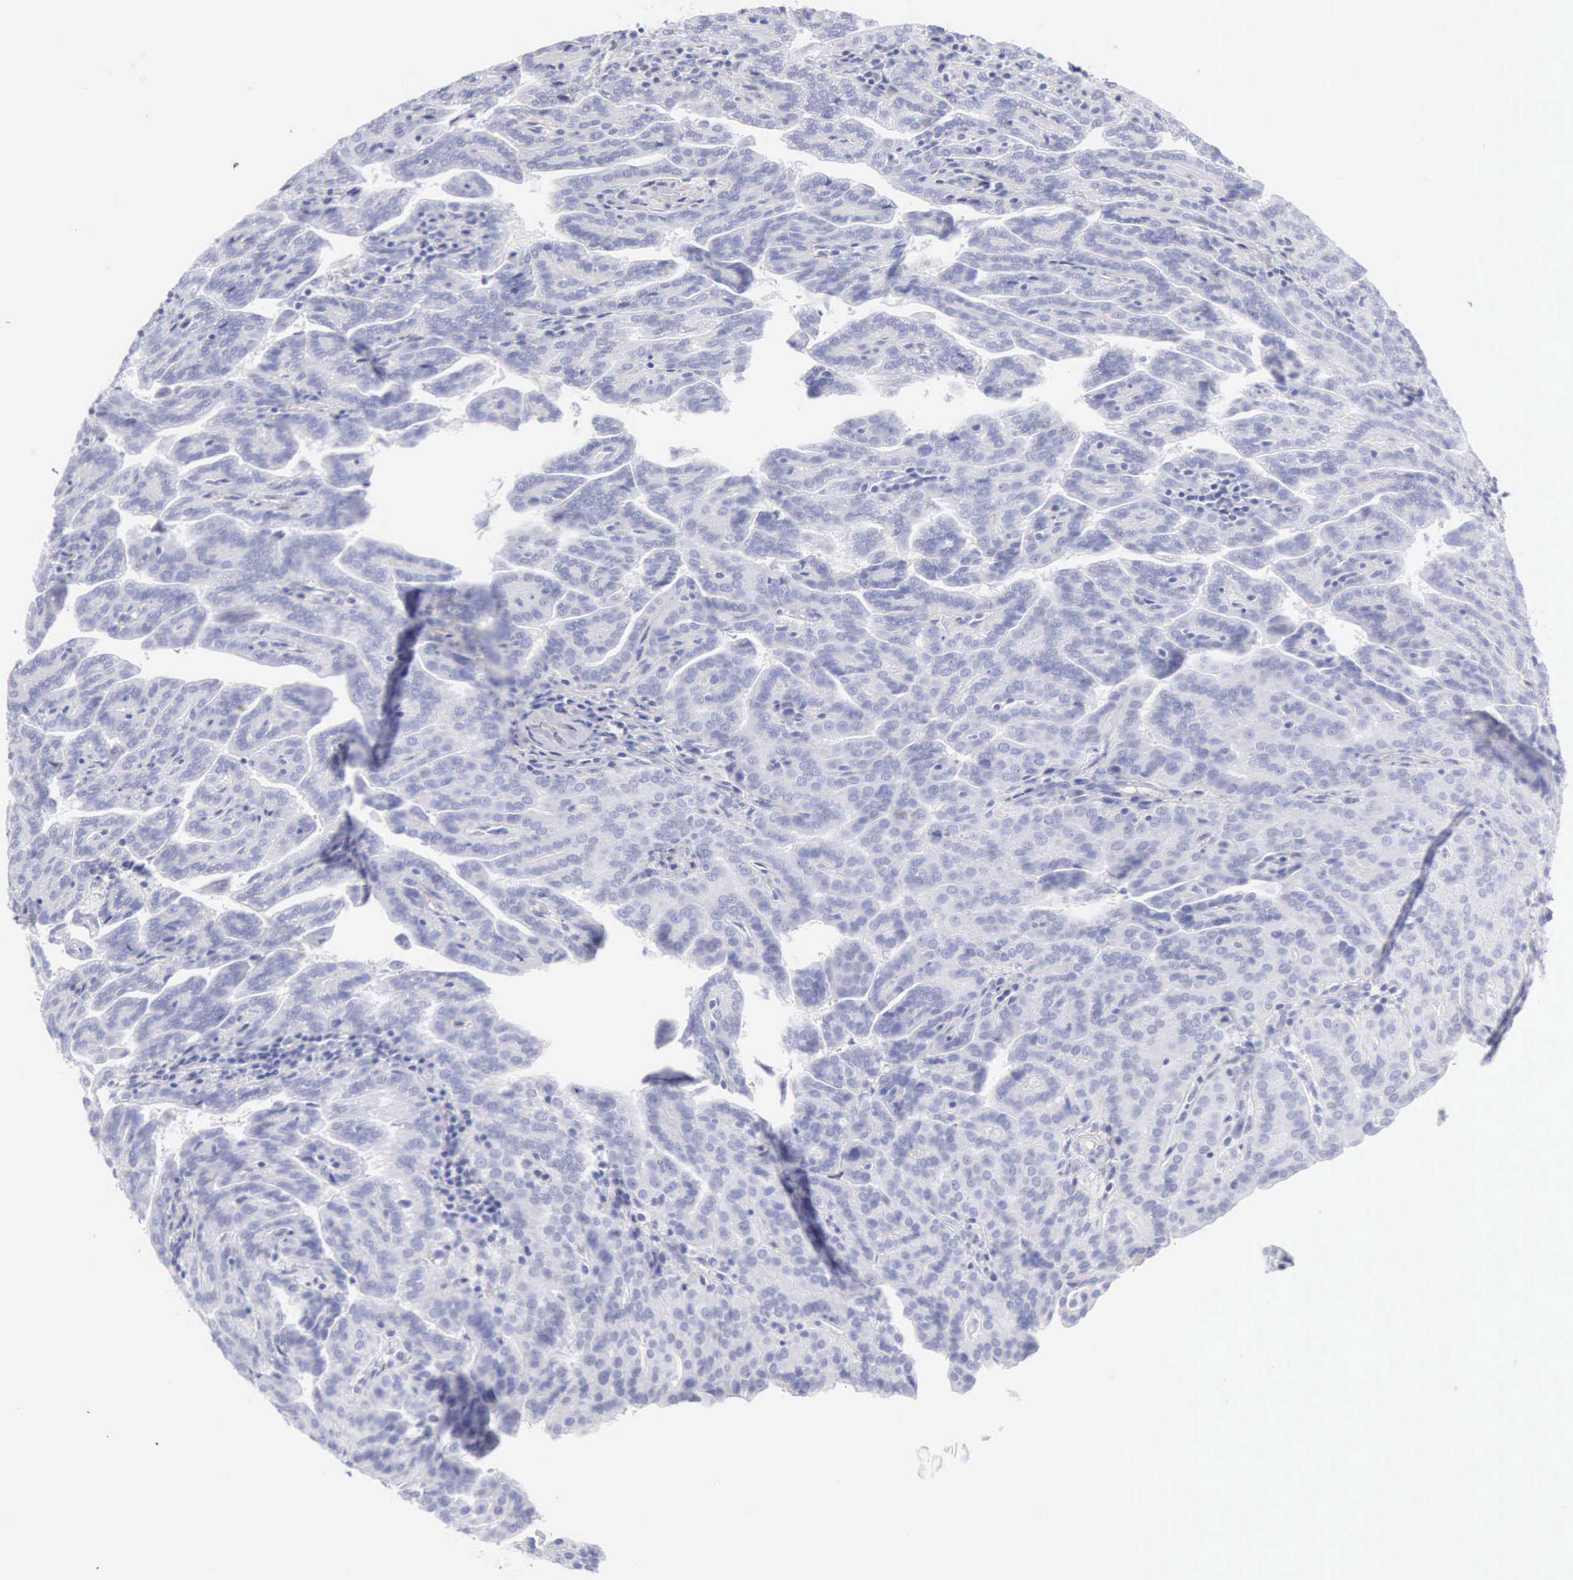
{"staining": {"intensity": "negative", "quantity": "none", "location": "none"}, "tissue": "renal cancer", "cell_type": "Tumor cells", "image_type": "cancer", "snomed": [{"axis": "morphology", "description": "Adenocarcinoma, NOS"}, {"axis": "topography", "description": "Kidney"}], "caption": "The photomicrograph reveals no significant expression in tumor cells of renal cancer. (Brightfield microscopy of DAB (3,3'-diaminobenzidine) immunohistochemistry (IHC) at high magnification).", "gene": "KRT10", "patient": {"sex": "male", "age": 61}}